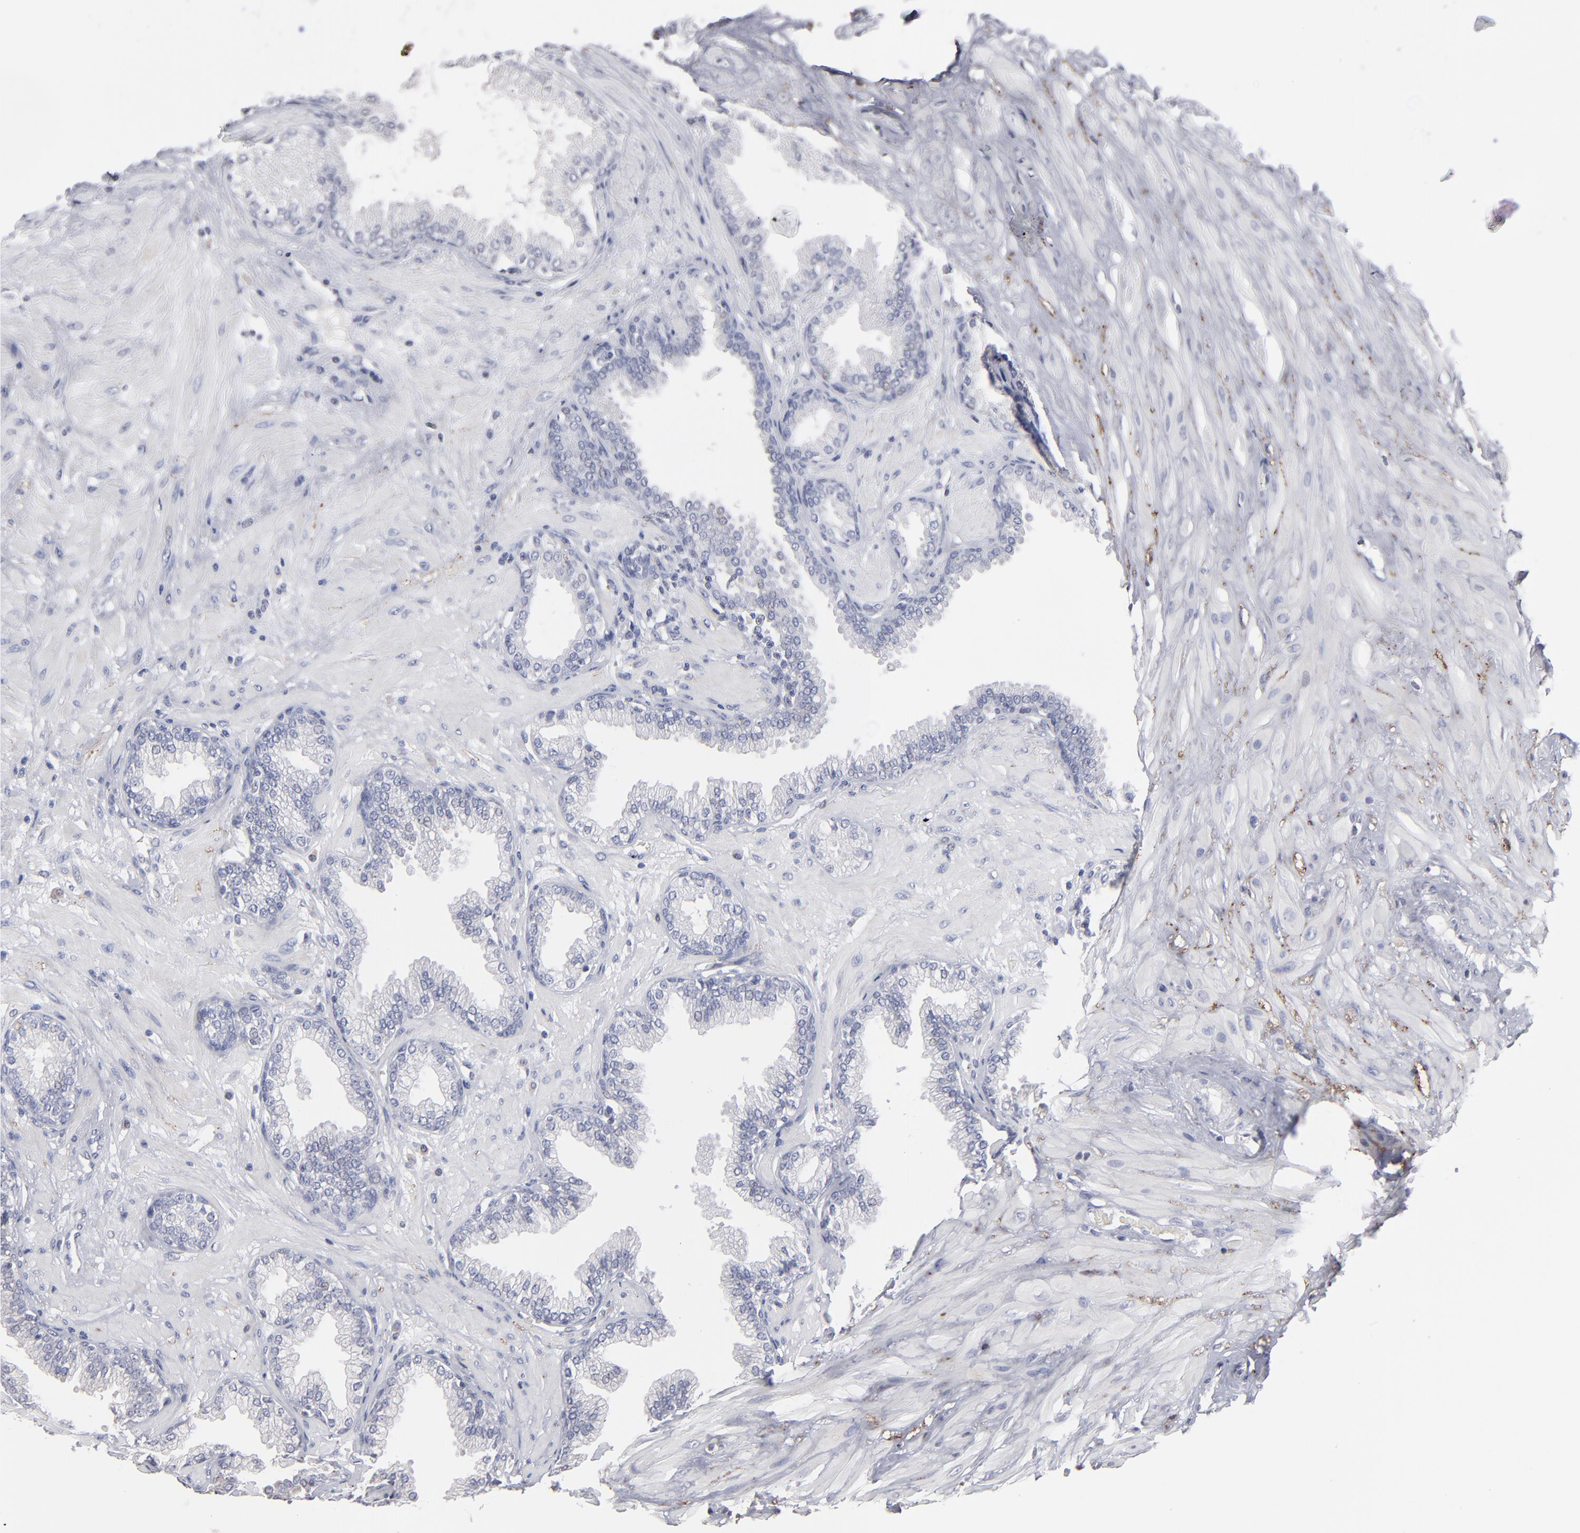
{"staining": {"intensity": "negative", "quantity": "none", "location": "none"}, "tissue": "prostate", "cell_type": "Glandular cells", "image_type": "normal", "snomed": [{"axis": "morphology", "description": "Normal tissue, NOS"}, {"axis": "topography", "description": "Prostate"}], "caption": "An IHC micrograph of unremarkable prostate is shown. There is no staining in glandular cells of prostate.", "gene": "RPH3A", "patient": {"sex": "male", "age": 64}}